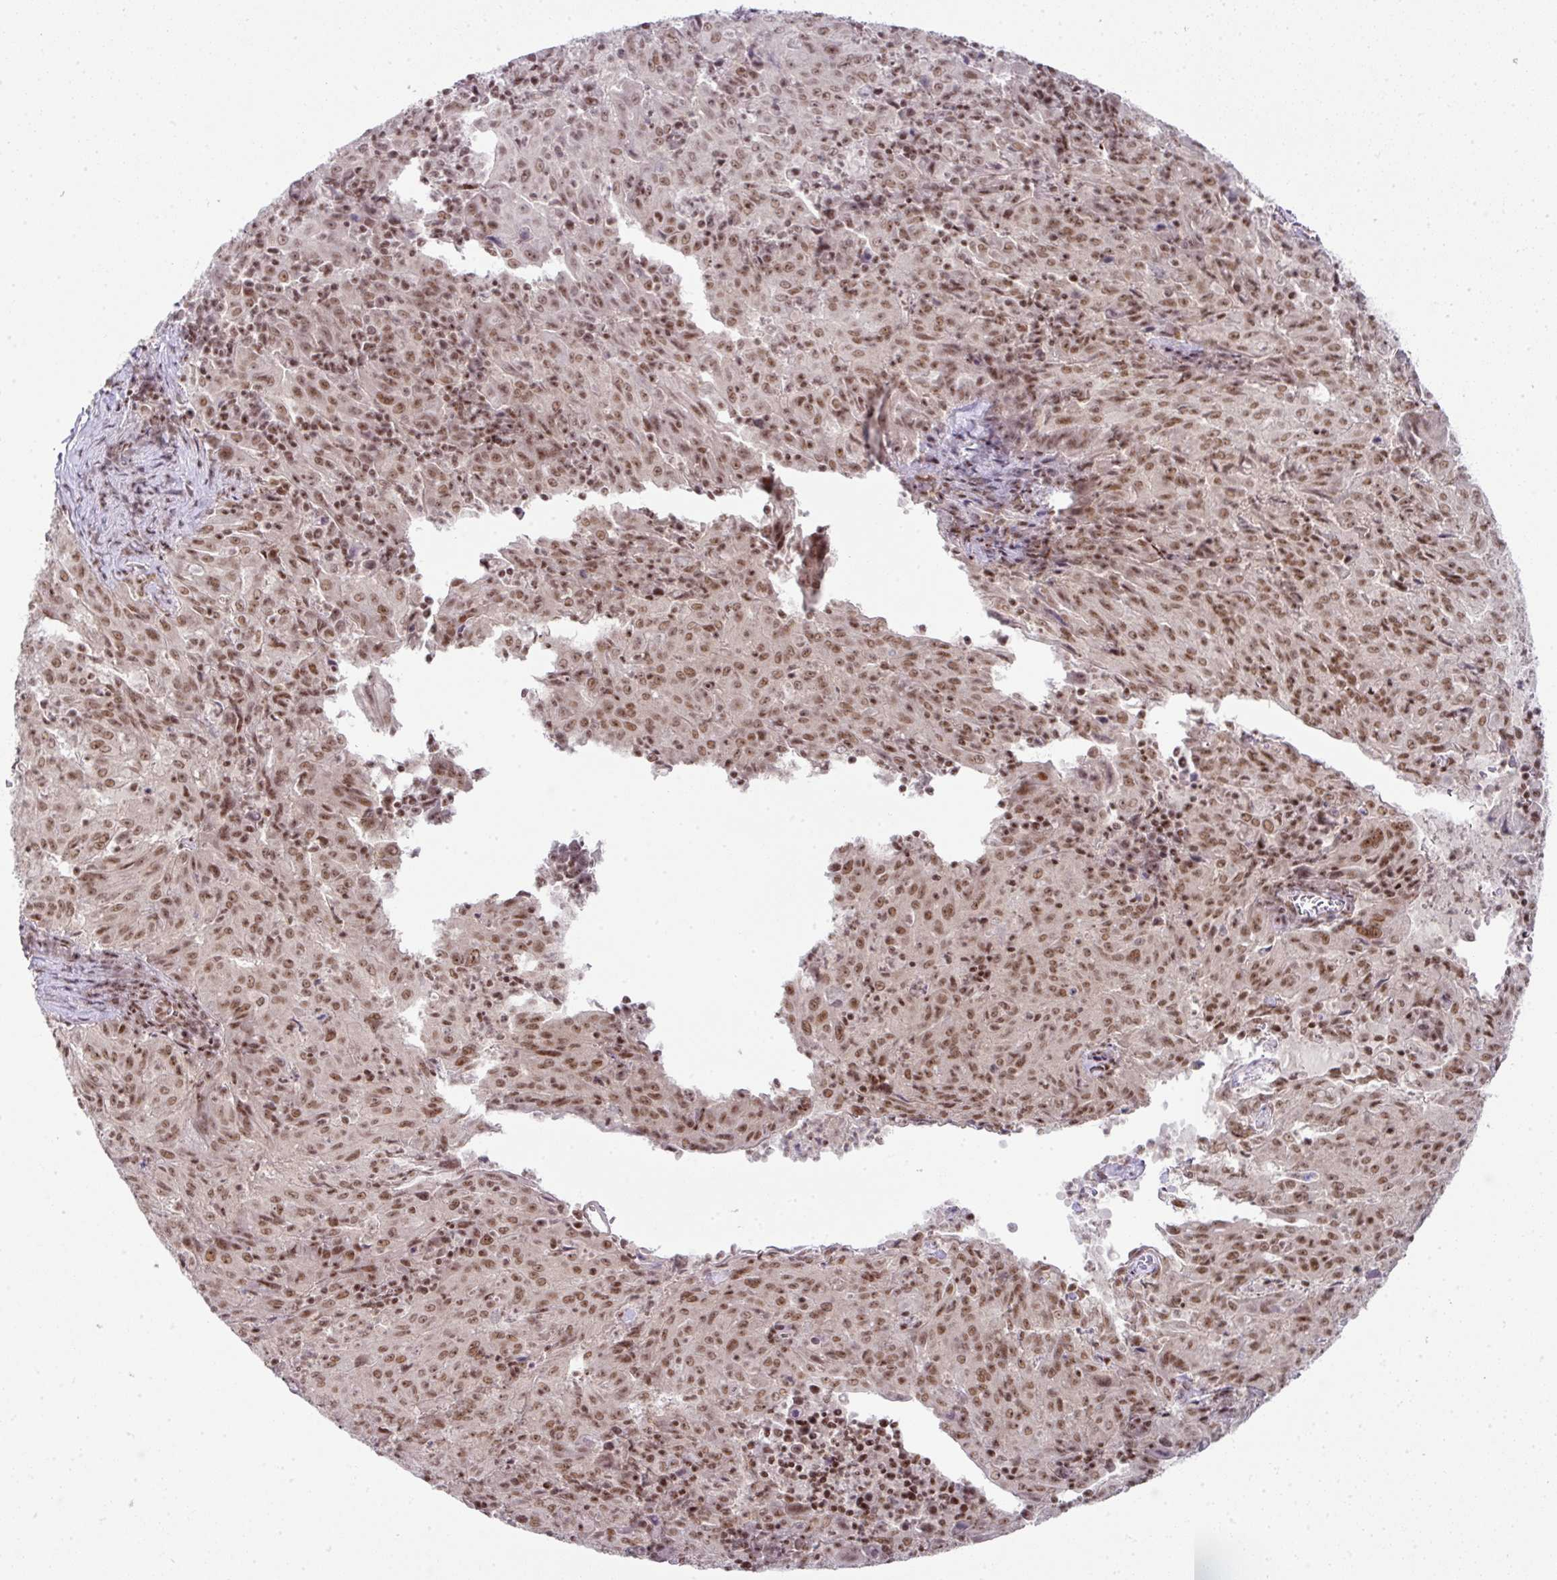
{"staining": {"intensity": "moderate", "quantity": ">75%", "location": "nuclear"}, "tissue": "pancreatic cancer", "cell_type": "Tumor cells", "image_type": "cancer", "snomed": [{"axis": "morphology", "description": "Adenocarcinoma, NOS"}, {"axis": "topography", "description": "Pancreas"}], "caption": "A medium amount of moderate nuclear staining is seen in approximately >75% of tumor cells in pancreatic cancer tissue.", "gene": "NFYA", "patient": {"sex": "male", "age": 63}}